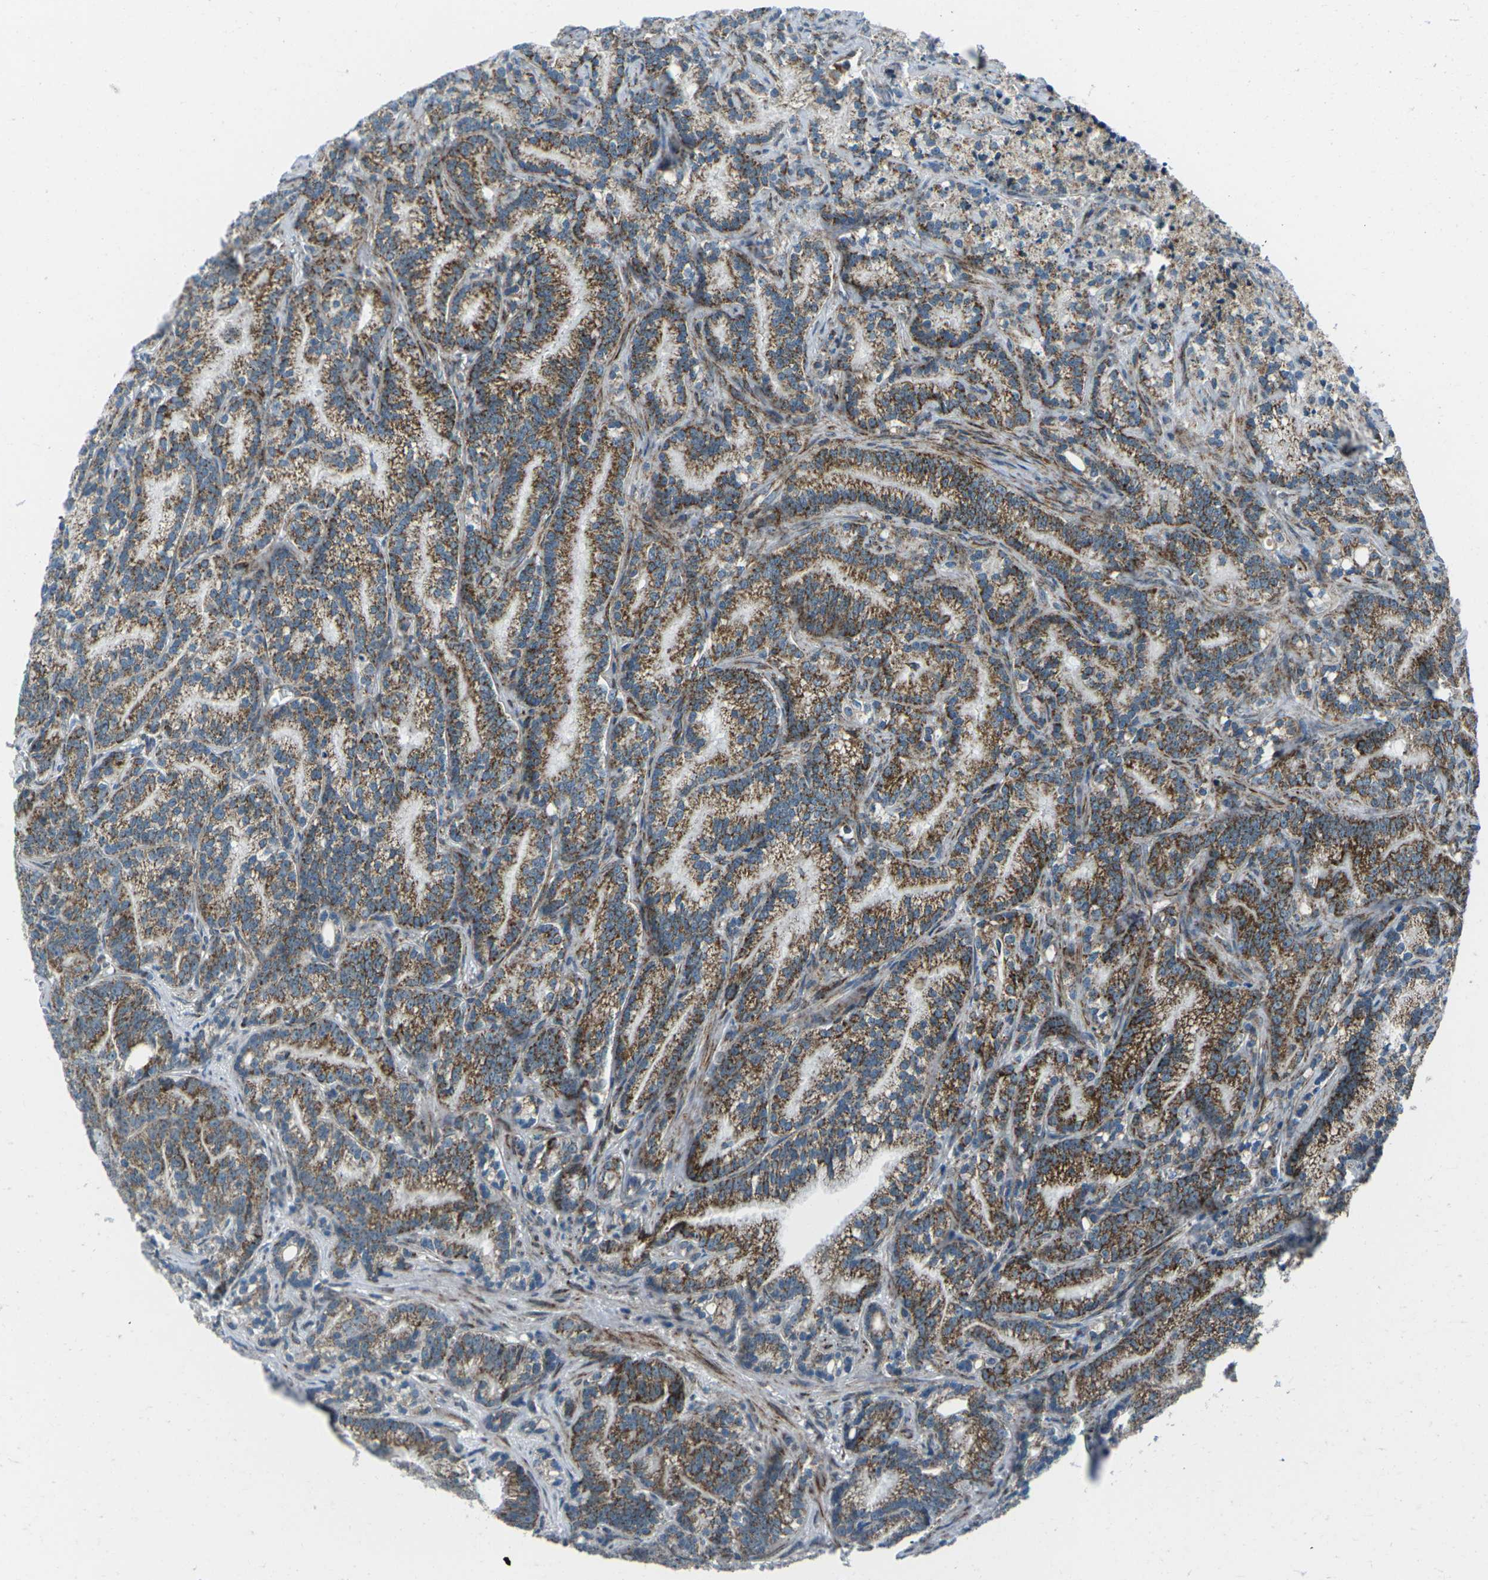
{"staining": {"intensity": "moderate", "quantity": ">75%", "location": "cytoplasmic/membranous"}, "tissue": "prostate cancer", "cell_type": "Tumor cells", "image_type": "cancer", "snomed": [{"axis": "morphology", "description": "Adenocarcinoma, Low grade"}, {"axis": "topography", "description": "Prostate"}], "caption": "A high-resolution histopathology image shows immunohistochemistry (IHC) staining of low-grade adenocarcinoma (prostate), which shows moderate cytoplasmic/membranous expression in approximately >75% of tumor cells.", "gene": "RFESD", "patient": {"sex": "male", "age": 89}}